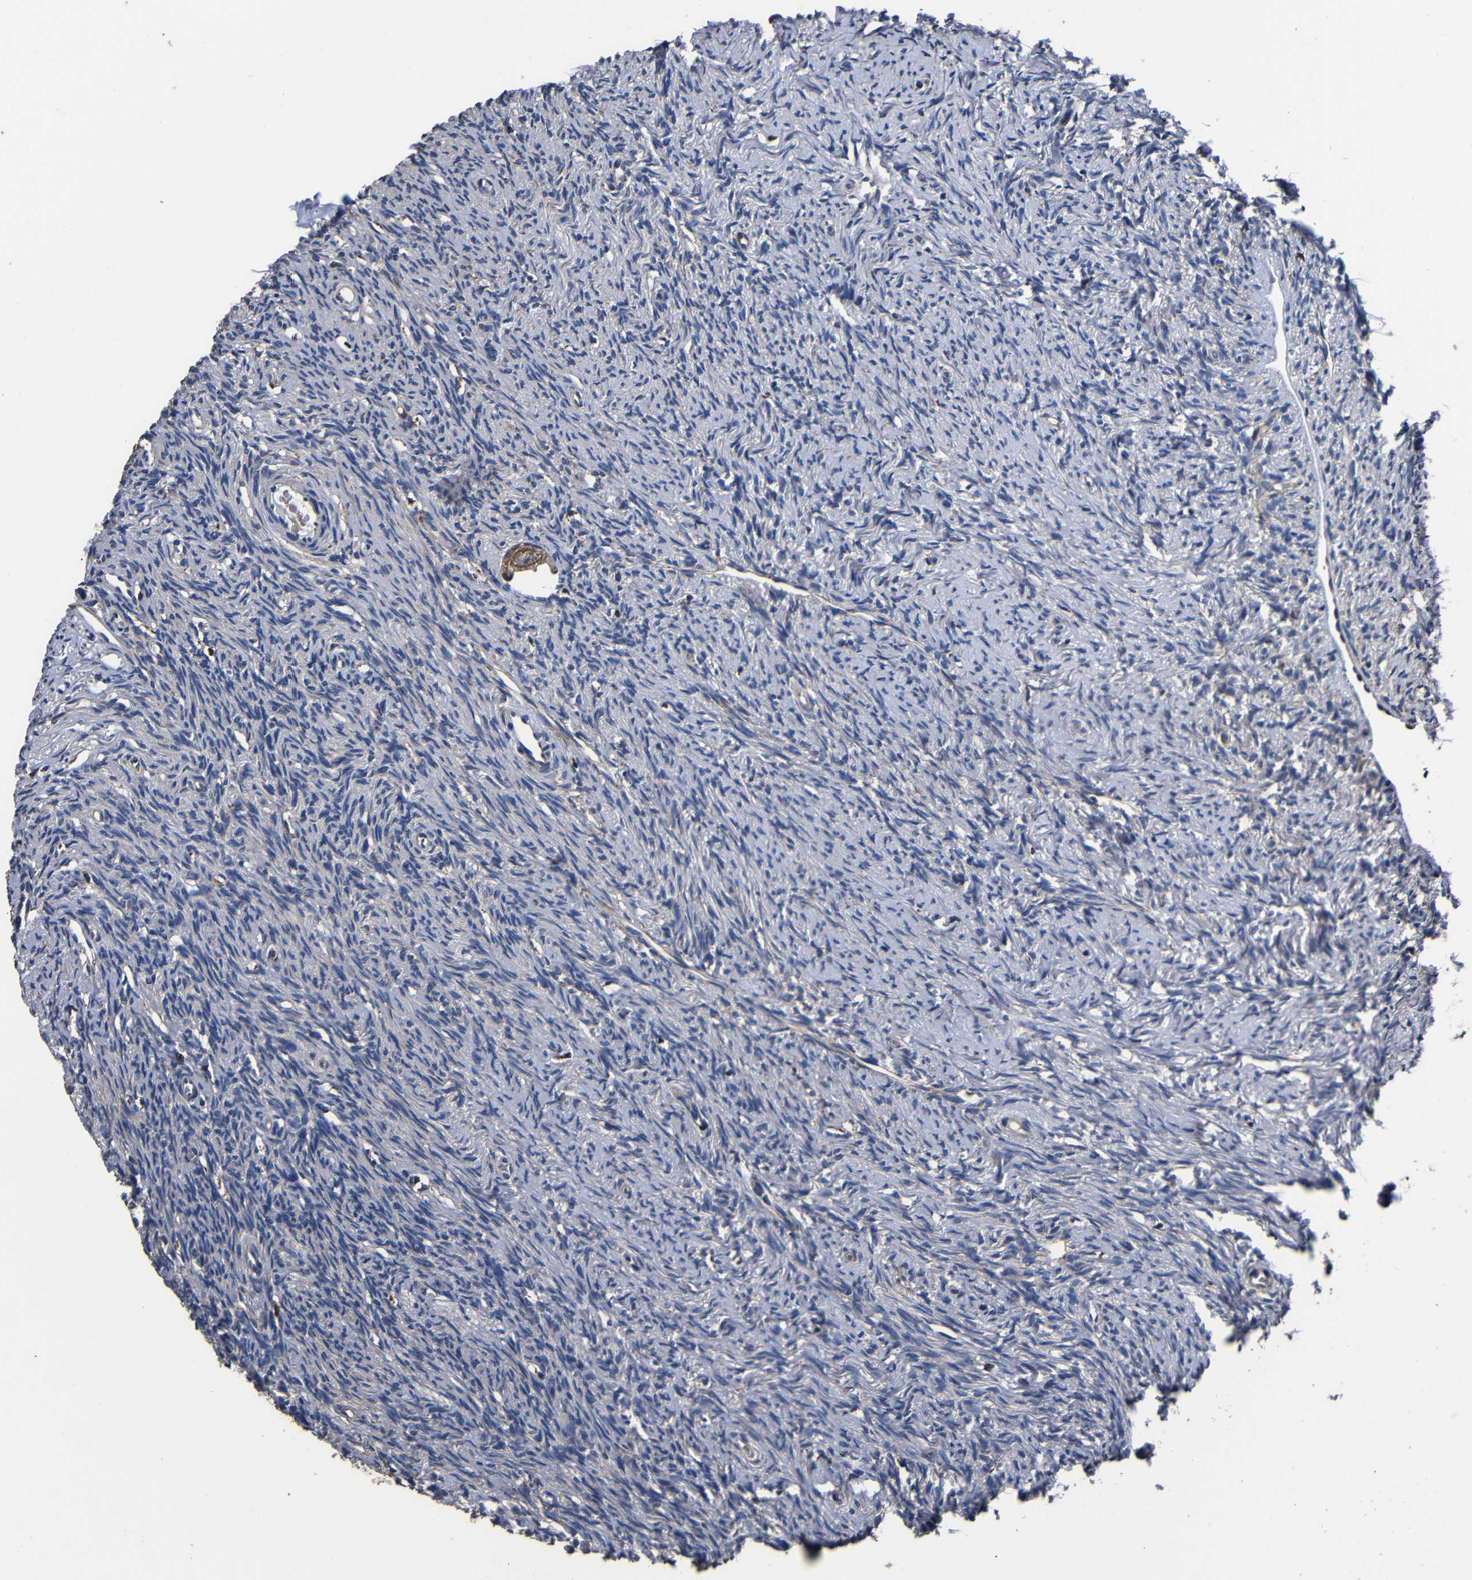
{"staining": {"intensity": "moderate", "quantity": ">75%", "location": "cytoplasmic/membranous"}, "tissue": "ovary", "cell_type": "Follicle cells", "image_type": "normal", "snomed": [{"axis": "morphology", "description": "Normal tissue, NOS"}, {"axis": "topography", "description": "Ovary"}], "caption": "Ovary stained for a protein exhibits moderate cytoplasmic/membranous positivity in follicle cells. (DAB = brown stain, brightfield microscopy at high magnification).", "gene": "SCN9A", "patient": {"sex": "female", "age": 33}}